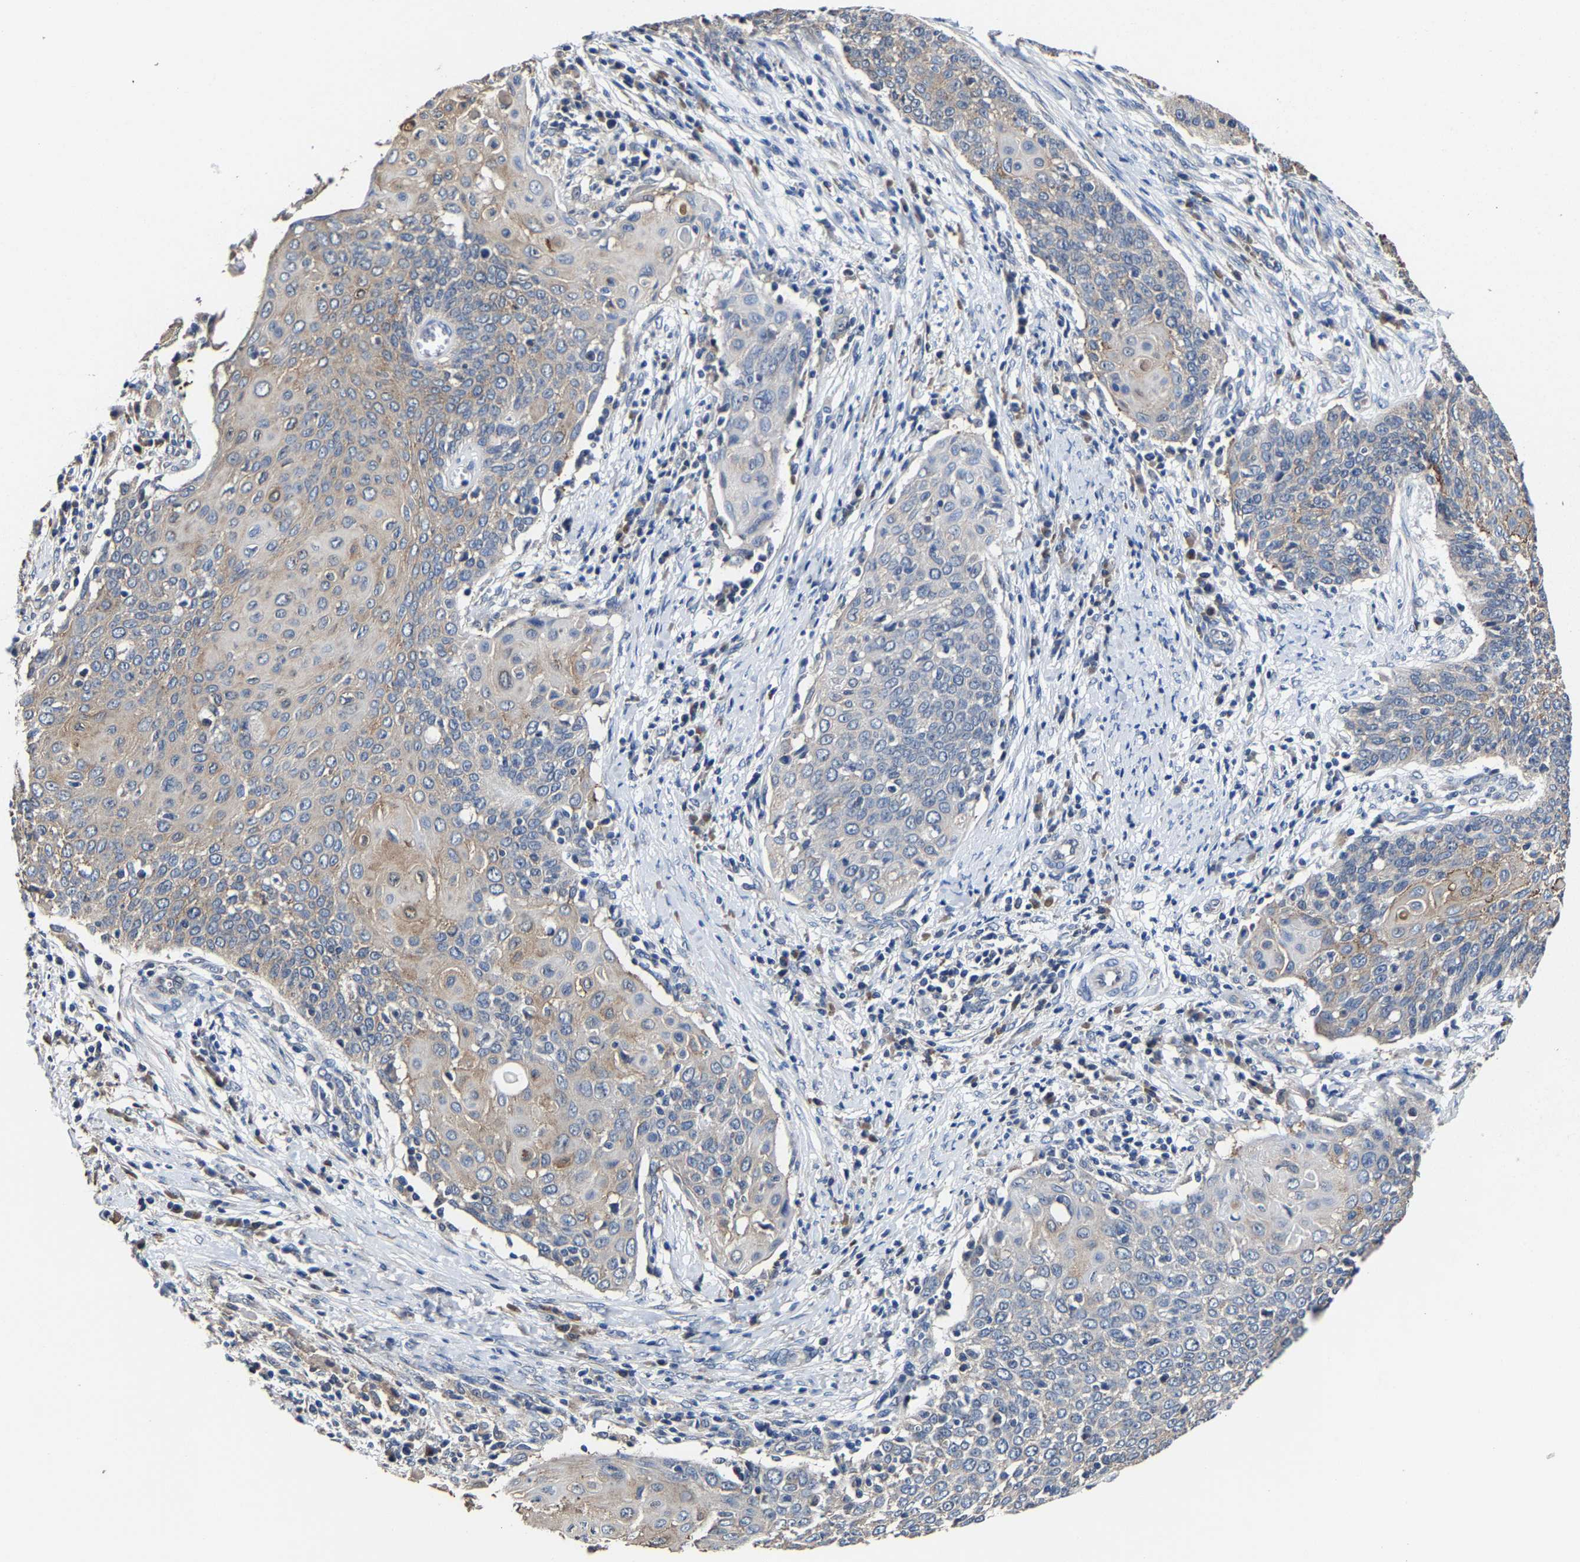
{"staining": {"intensity": "weak", "quantity": "<25%", "location": "cytoplasmic/membranous"}, "tissue": "cervical cancer", "cell_type": "Tumor cells", "image_type": "cancer", "snomed": [{"axis": "morphology", "description": "Squamous cell carcinoma, NOS"}, {"axis": "topography", "description": "Cervix"}], "caption": "Immunohistochemistry image of cervical squamous cell carcinoma stained for a protein (brown), which displays no expression in tumor cells.", "gene": "EBAG9", "patient": {"sex": "female", "age": 39}}